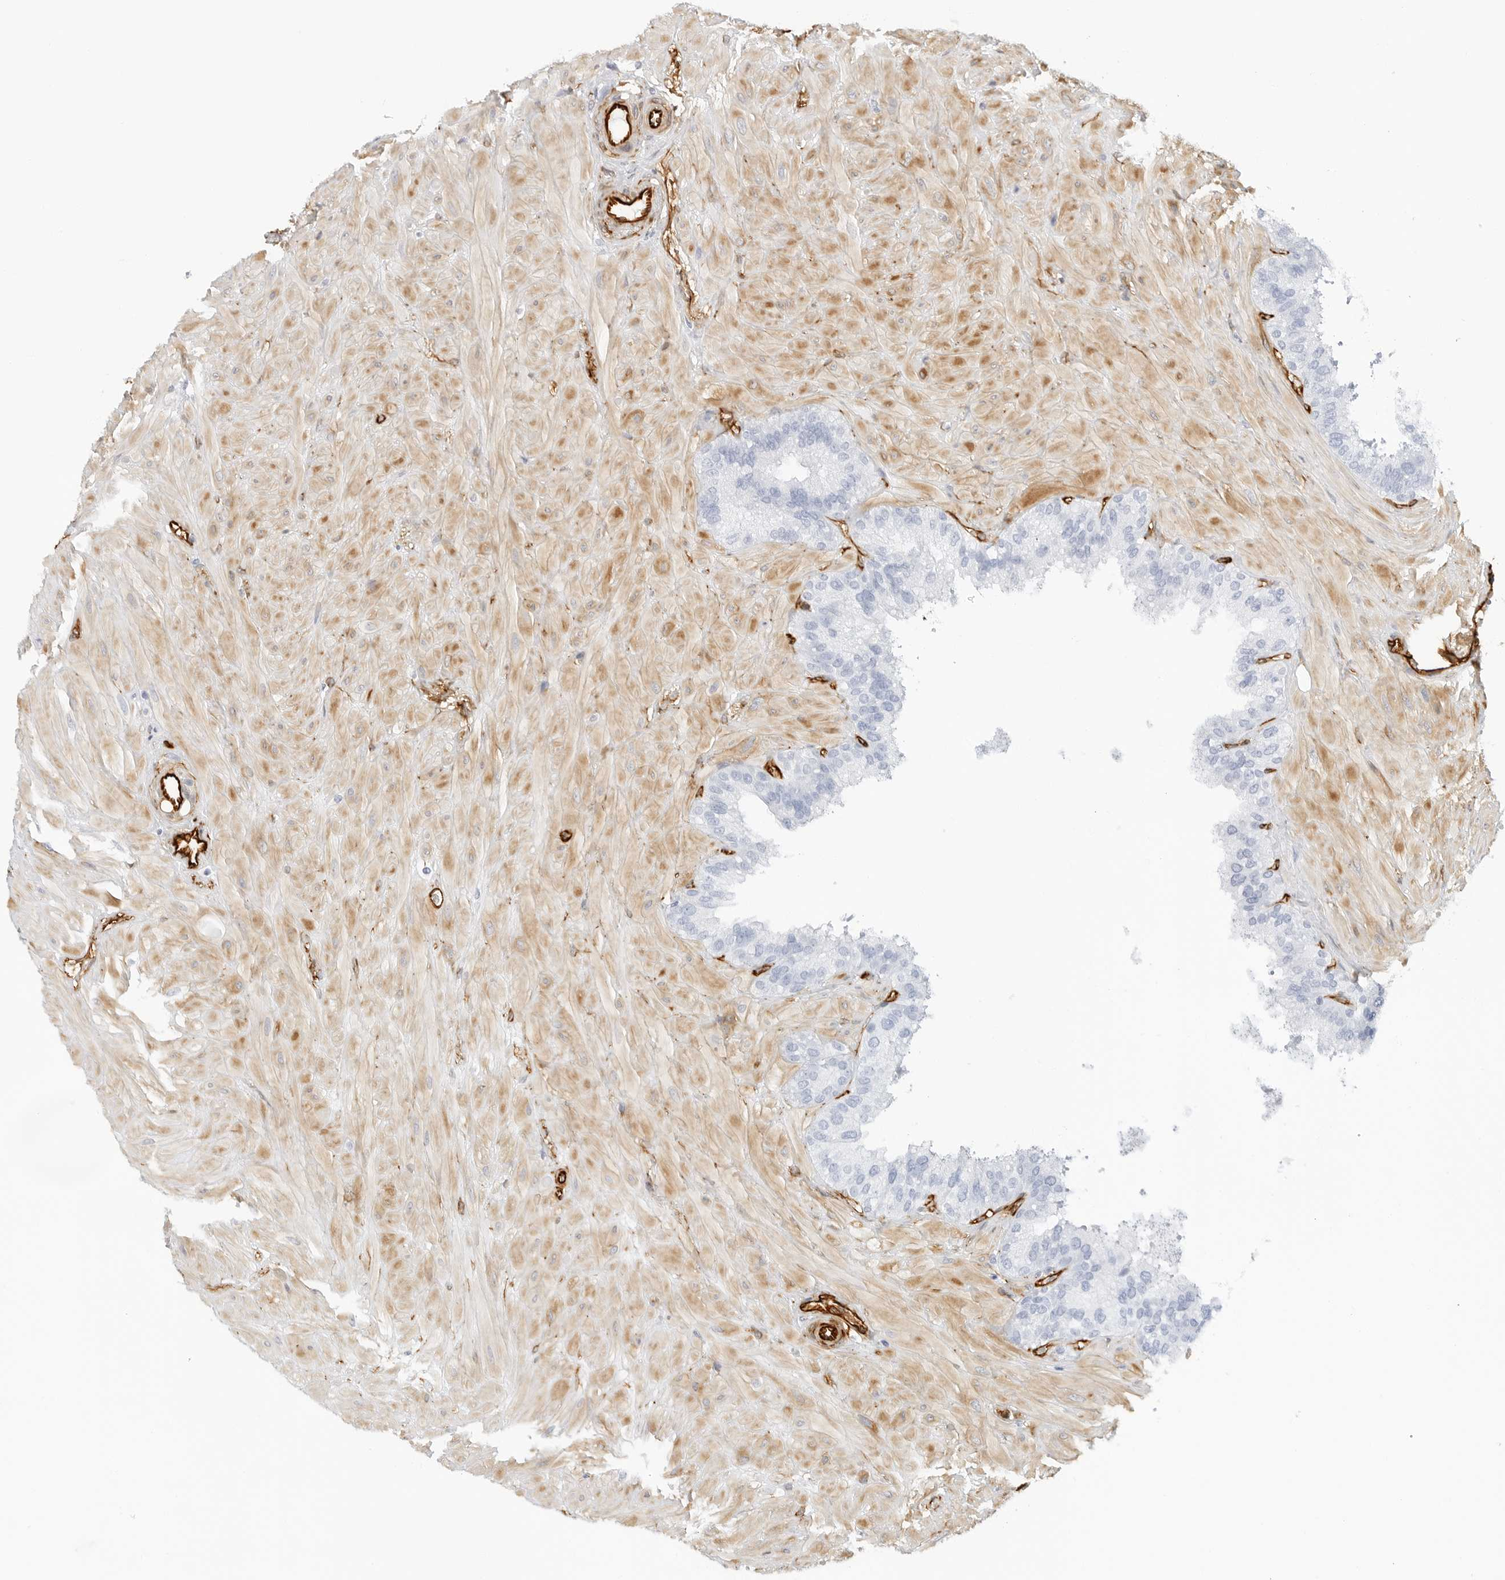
{"staining": {"intensity": "negative", "quantity": "none", "location": "none"}, "tissue": "seminal vesicle", "cell_type": "Glandular cells", "image_type": "normal", "snomed": [{"axis": "morphology", "description": "Normal tissue, NOS"}, {"axis": "topography", "description": "Prostate"}, {"axis": "topography", "description": "Seminal veicle"}], "caption": "The IHC micrograph has no significant positivity in glandular cells of seminal vesicle.", "gene": "NES", "patient": {"sex": "male", "age": 51}}